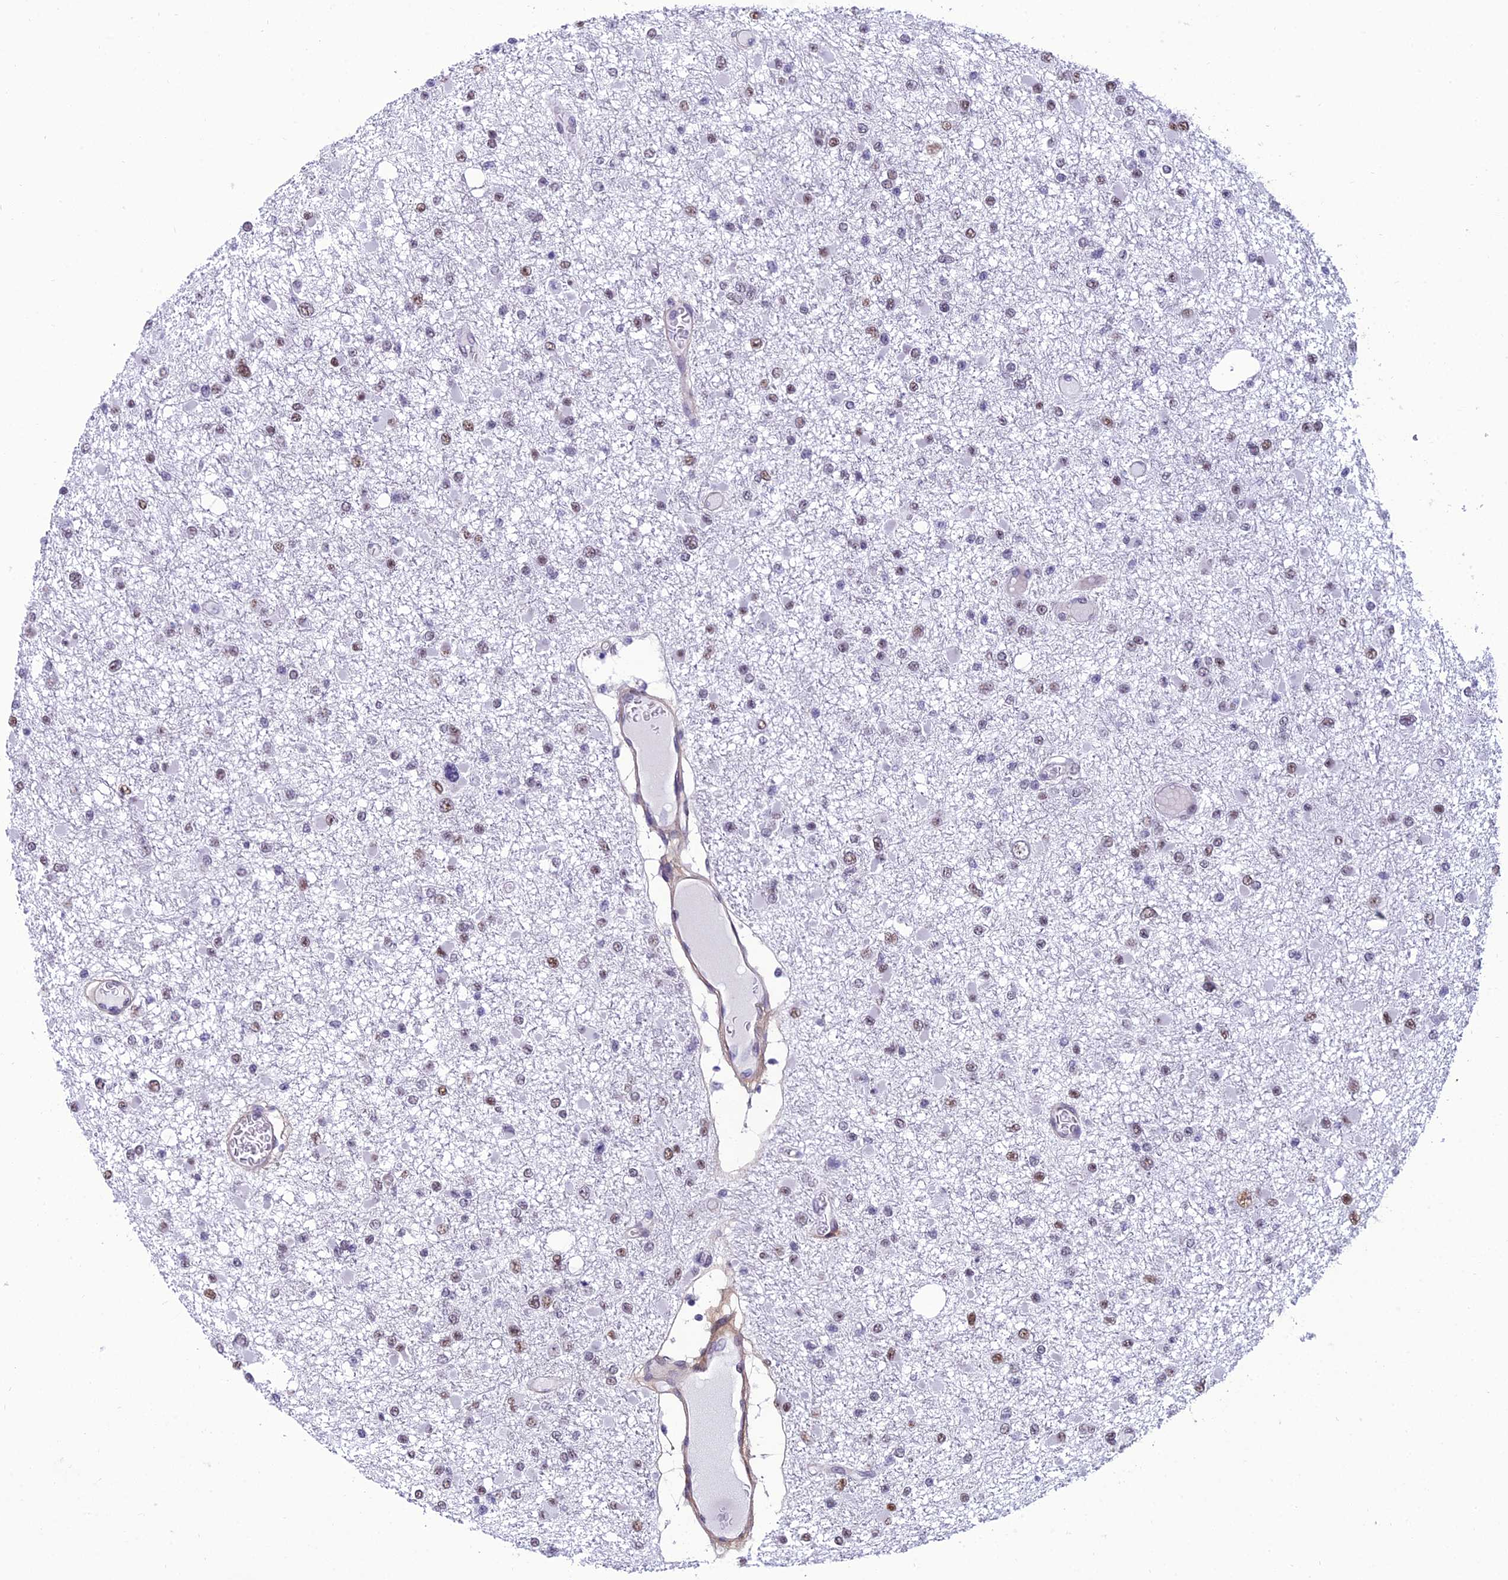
{"staining": {"intensity": "moderate", "quantity": "<25%", "location": "nuclear"}, "tissue": "glioma", "cell_type": "Tumor cells", "image_type": "cancer", "snomed": [{"axis": "morphology", "description": "Glioma, malignant, Low grade"}, {"axis": "topography", "description": "Brain"}], "caption": "The immunohistochemical stain highlights moderate nuclear expression in tumor cells of malignant glioma (low-grade) tissue.", "gene": "RSRC1", "patient": {"sex": "female", "age": 22}}